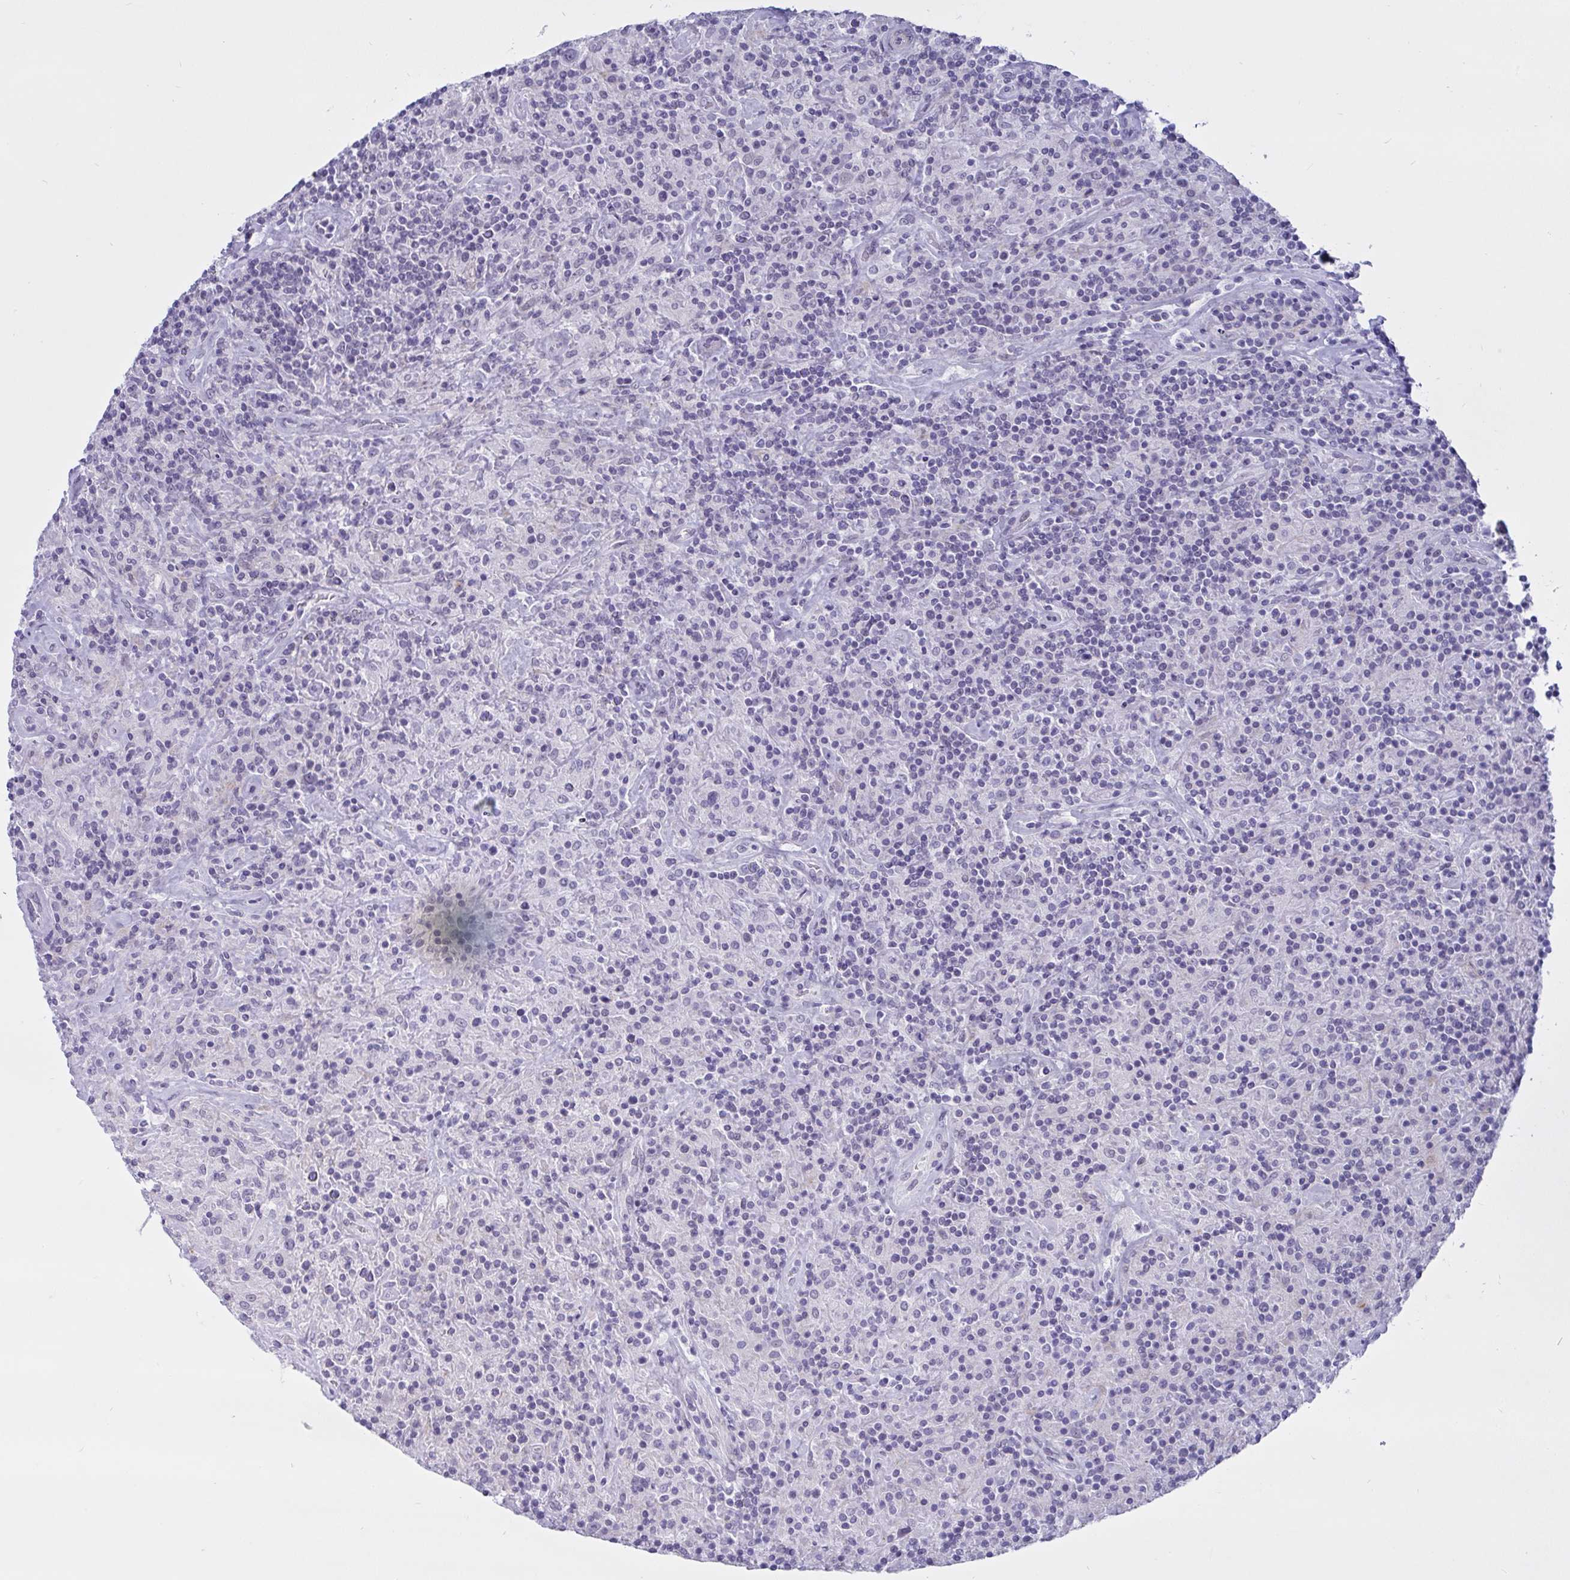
{"staining": {"intensity": "negative", "quantity": "none", "location": "none"}, "tissue": "lymphoma", "cell_type": "Tumor cells", "image_type": "cancer", "snomed": [{"axis": "morphology", "description": "Hodgkin's disease, NOS"}, {"axis": "topography", "description": "Lymph node"}], "caption": "A micrograph of Hodgkin's disease stained for a protein displays no brown staining in tumor cells.", "gene": "FBXL22", "patient": {"sex": "male", "age": 70}}